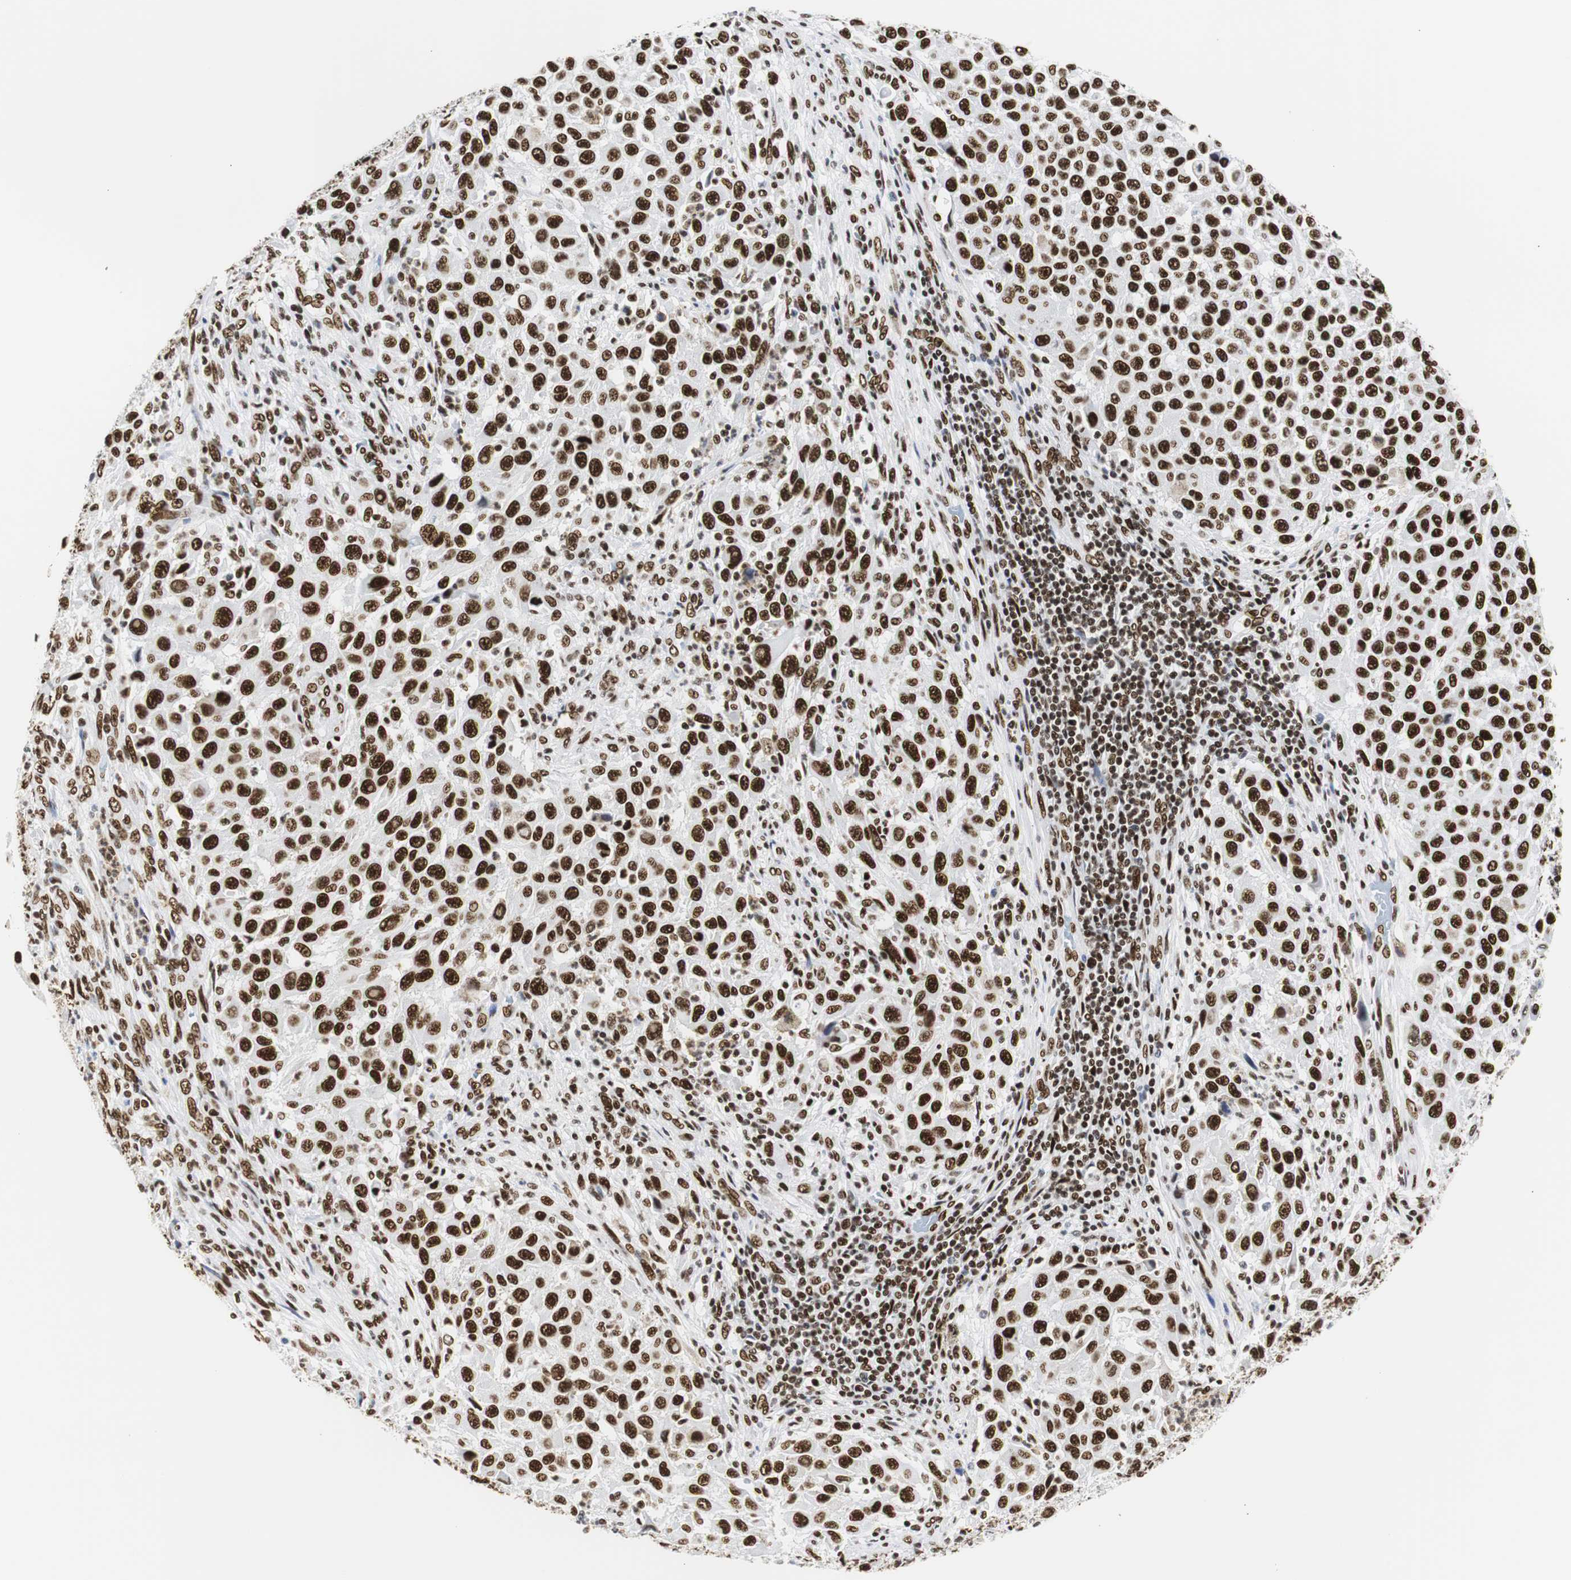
{"staining": {"intensity": "strong", "quantity": ">75%", "location": "nuclear"}, "tissue": "melanoma", "cell_type": "Tumor cells", "image_type": "cancer", "snomed": [{"axis": "morphology", "description": "Malignant melanoma, Metastatic site"}, {"axis": "topography", "description": "Lymph node"}], "caption": "A micrograph of human melanoma stained for a protein reveals strong nuclear brown staining in tumor cells.", "gene": "HNRNPH2", "patient": {"sex": "male", "age": 61}}